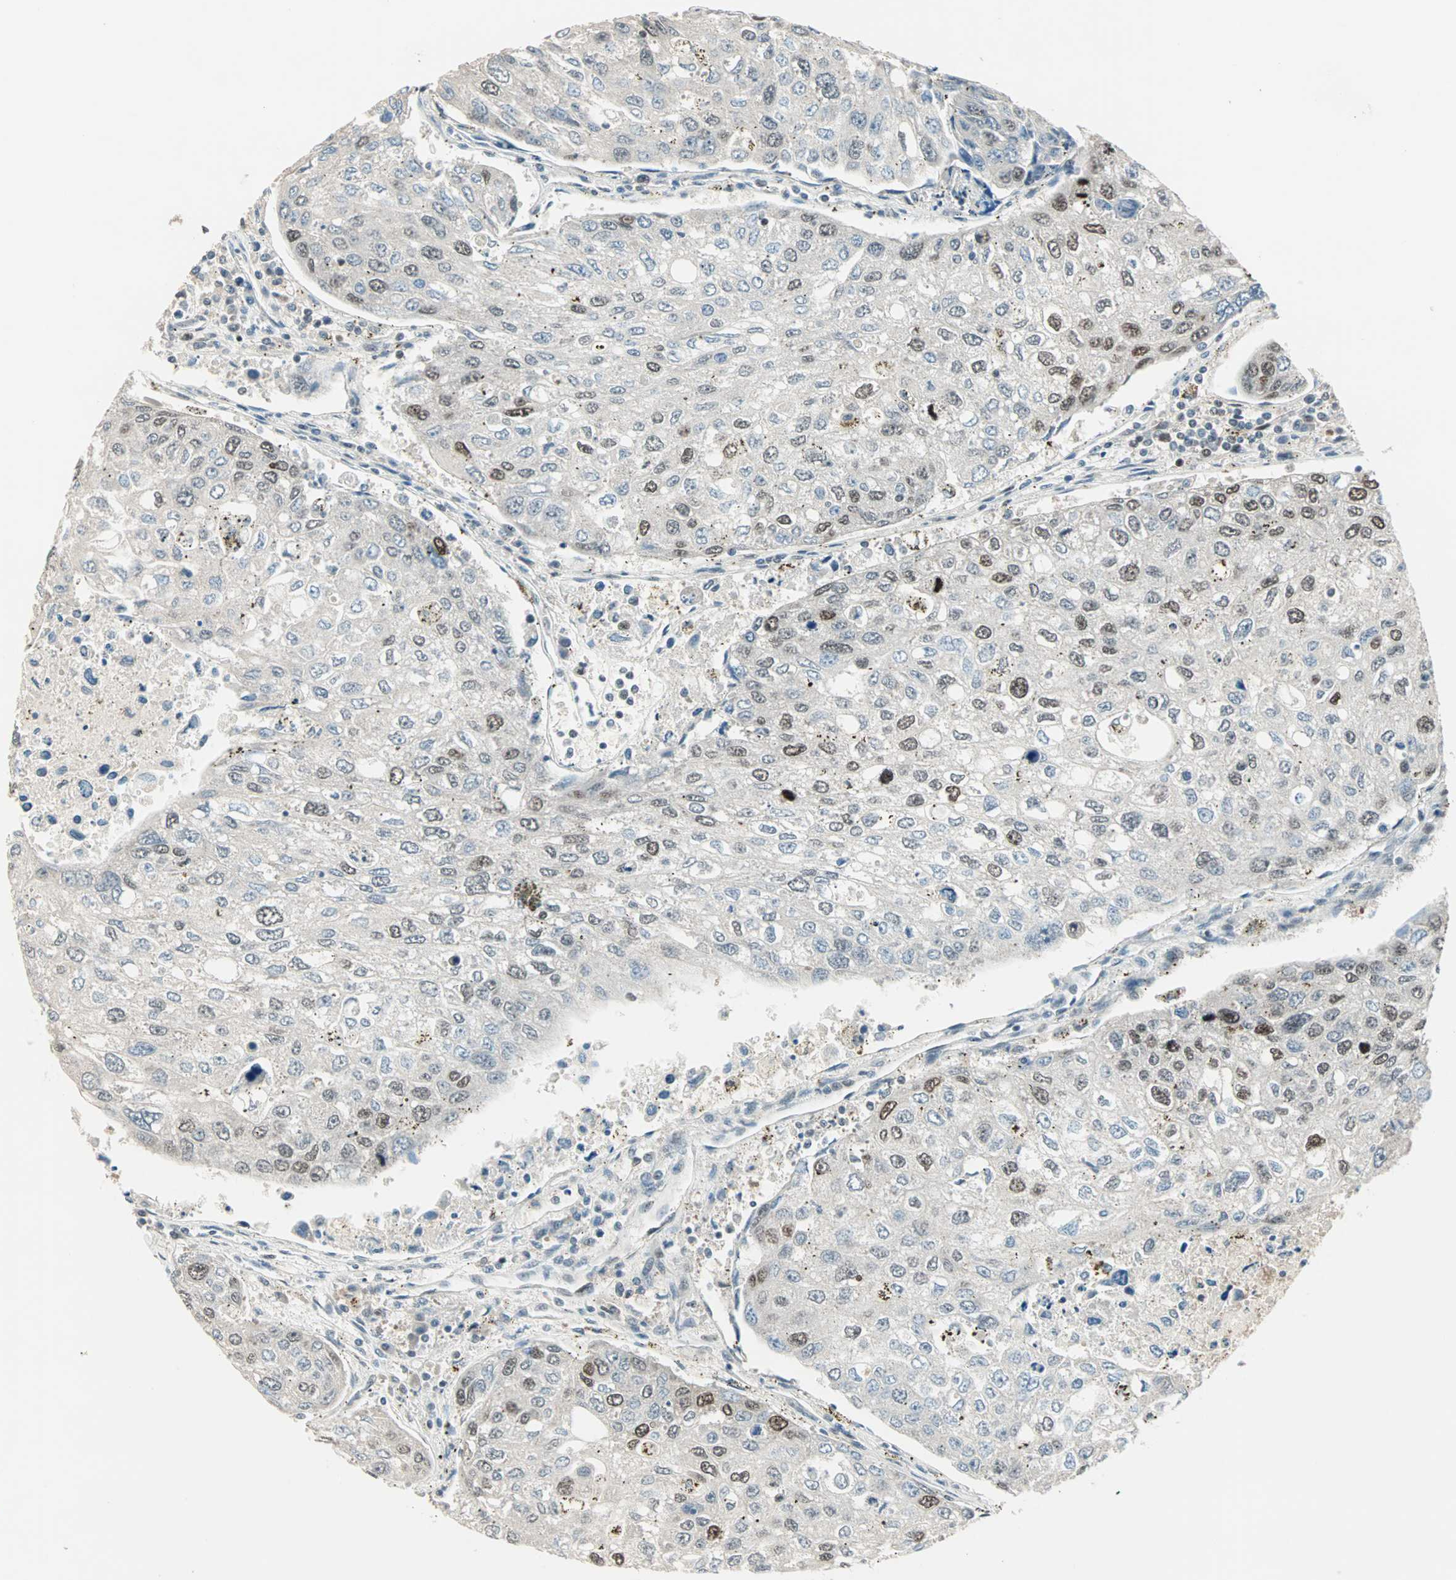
{"staining": {"intensity": "strong", "quantity": "25%-75%", "location": "nuclear"}, "tissue": "urothelial cancer", "cell_type": "Tumor cells", "image_type": "cancer", "snomed": [{"axis": "morphology", "description": "Urothelial carcinoma, High grade"}, {"axis": "topography", "description": "Lymph node"}, {"axis": "topography", "description": "Urinary bladder"}], "caption": "This micrograph demonstrates IHC staining of urothelial carcinoma (high-grade), with high strong nuclear positivity in approximately 25%-75% of tumor cells.", "gene": "MDC1", "patient": {"sex": "male", "age": 51}}